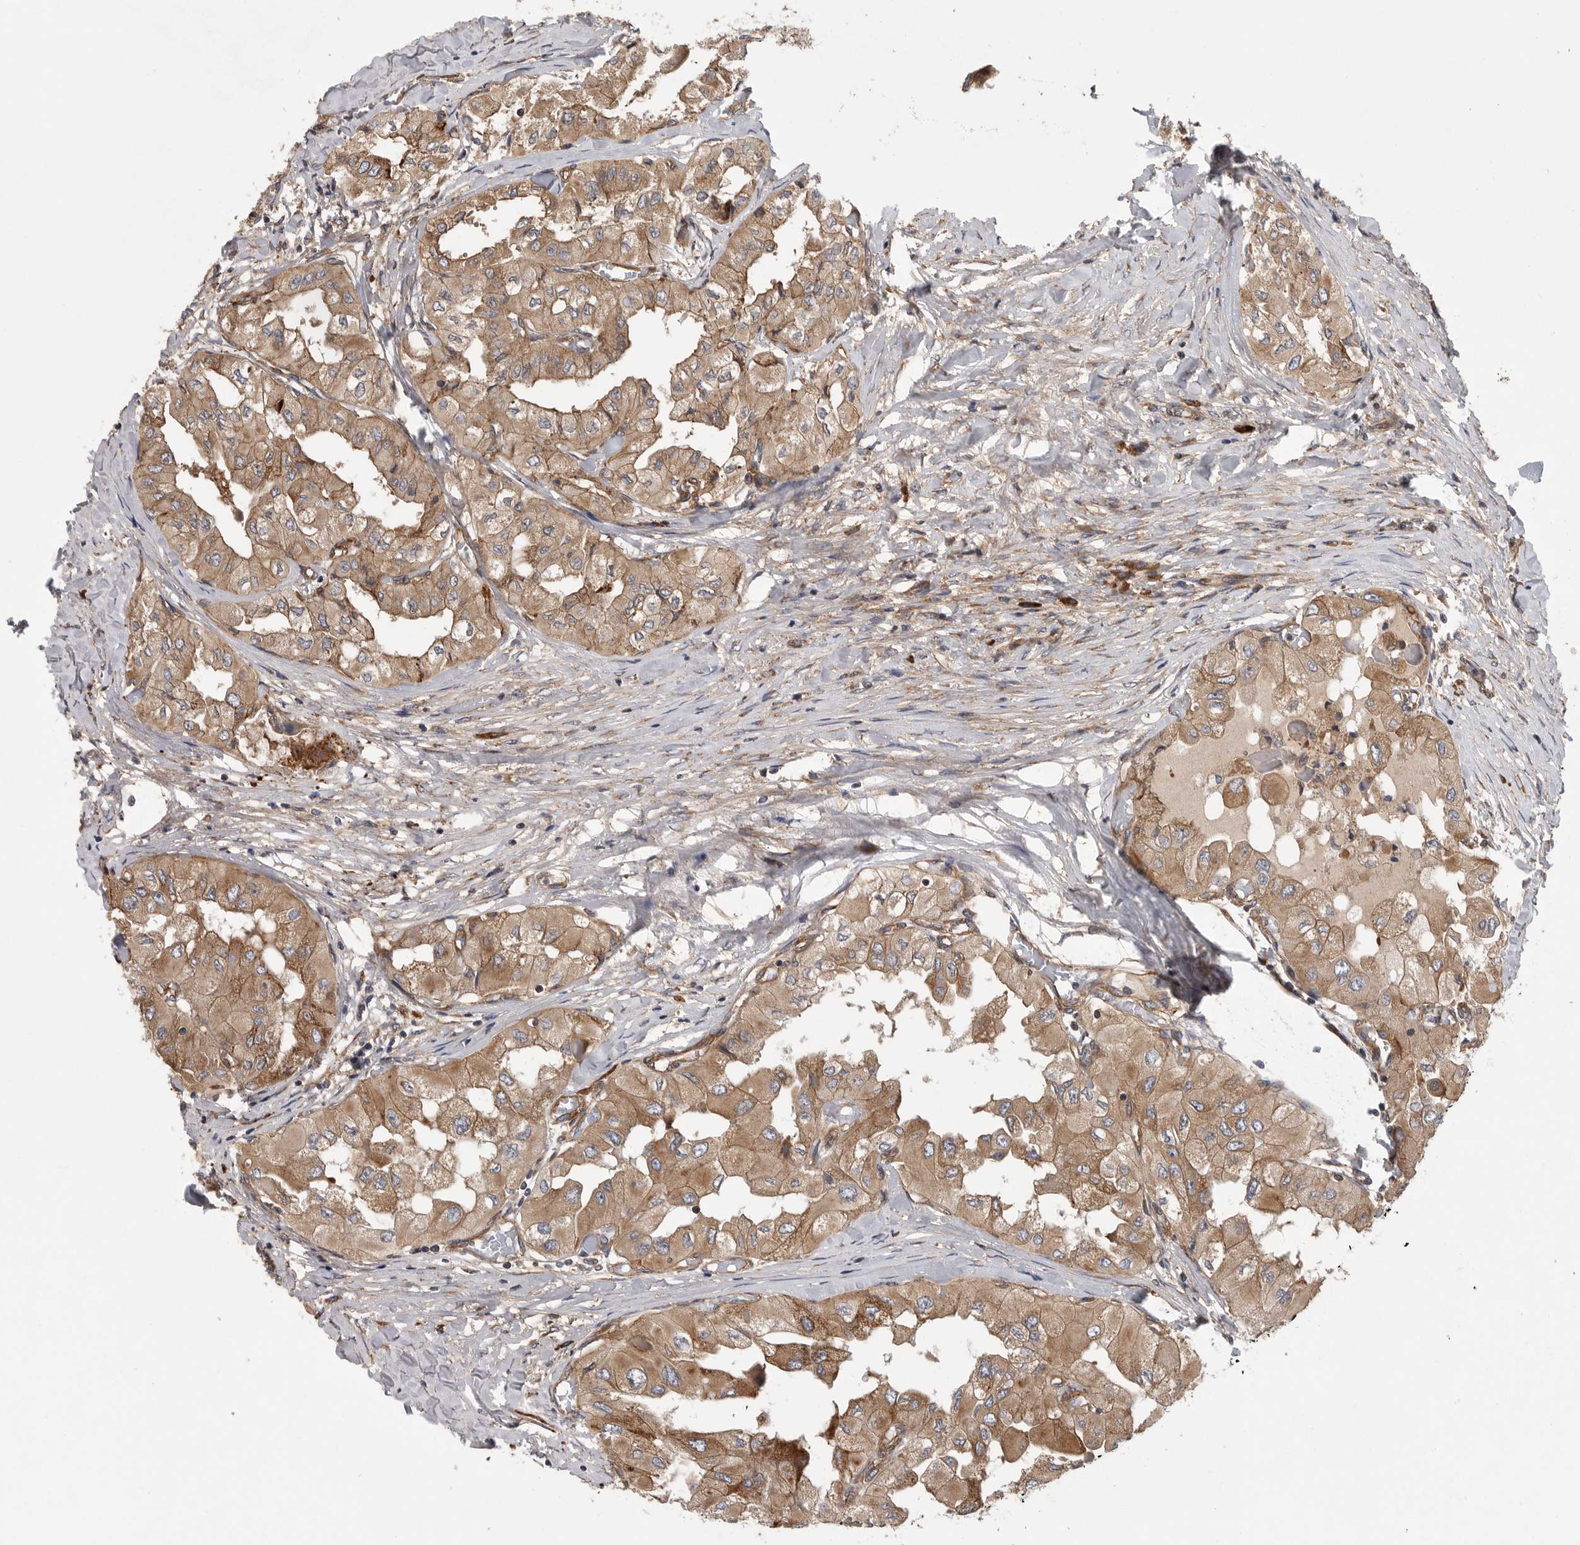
{"staining": {"intensity": "moderate", "quantity": ">75%", "location": "cytoplasmic/membranous"}, "tissue": "thyroid cancer", "cell_type": "Tumor cells", "image_type": "cancer", "snomed": [{"axis": "morphology", "description": "Papillary adenocarcinoma, NOS"}, {"axis": "topography", "description": "Thyroid gland"}], "caption": "This histopathology image reveals immunohistochemistry staining of thyroid papillary adenocarcinoma, with medium moderate cytoplasmic/membranous staining in about >75% of tumor cells.", "gene": "OXR1", "patient": {"sex": "female", "age": 59}}